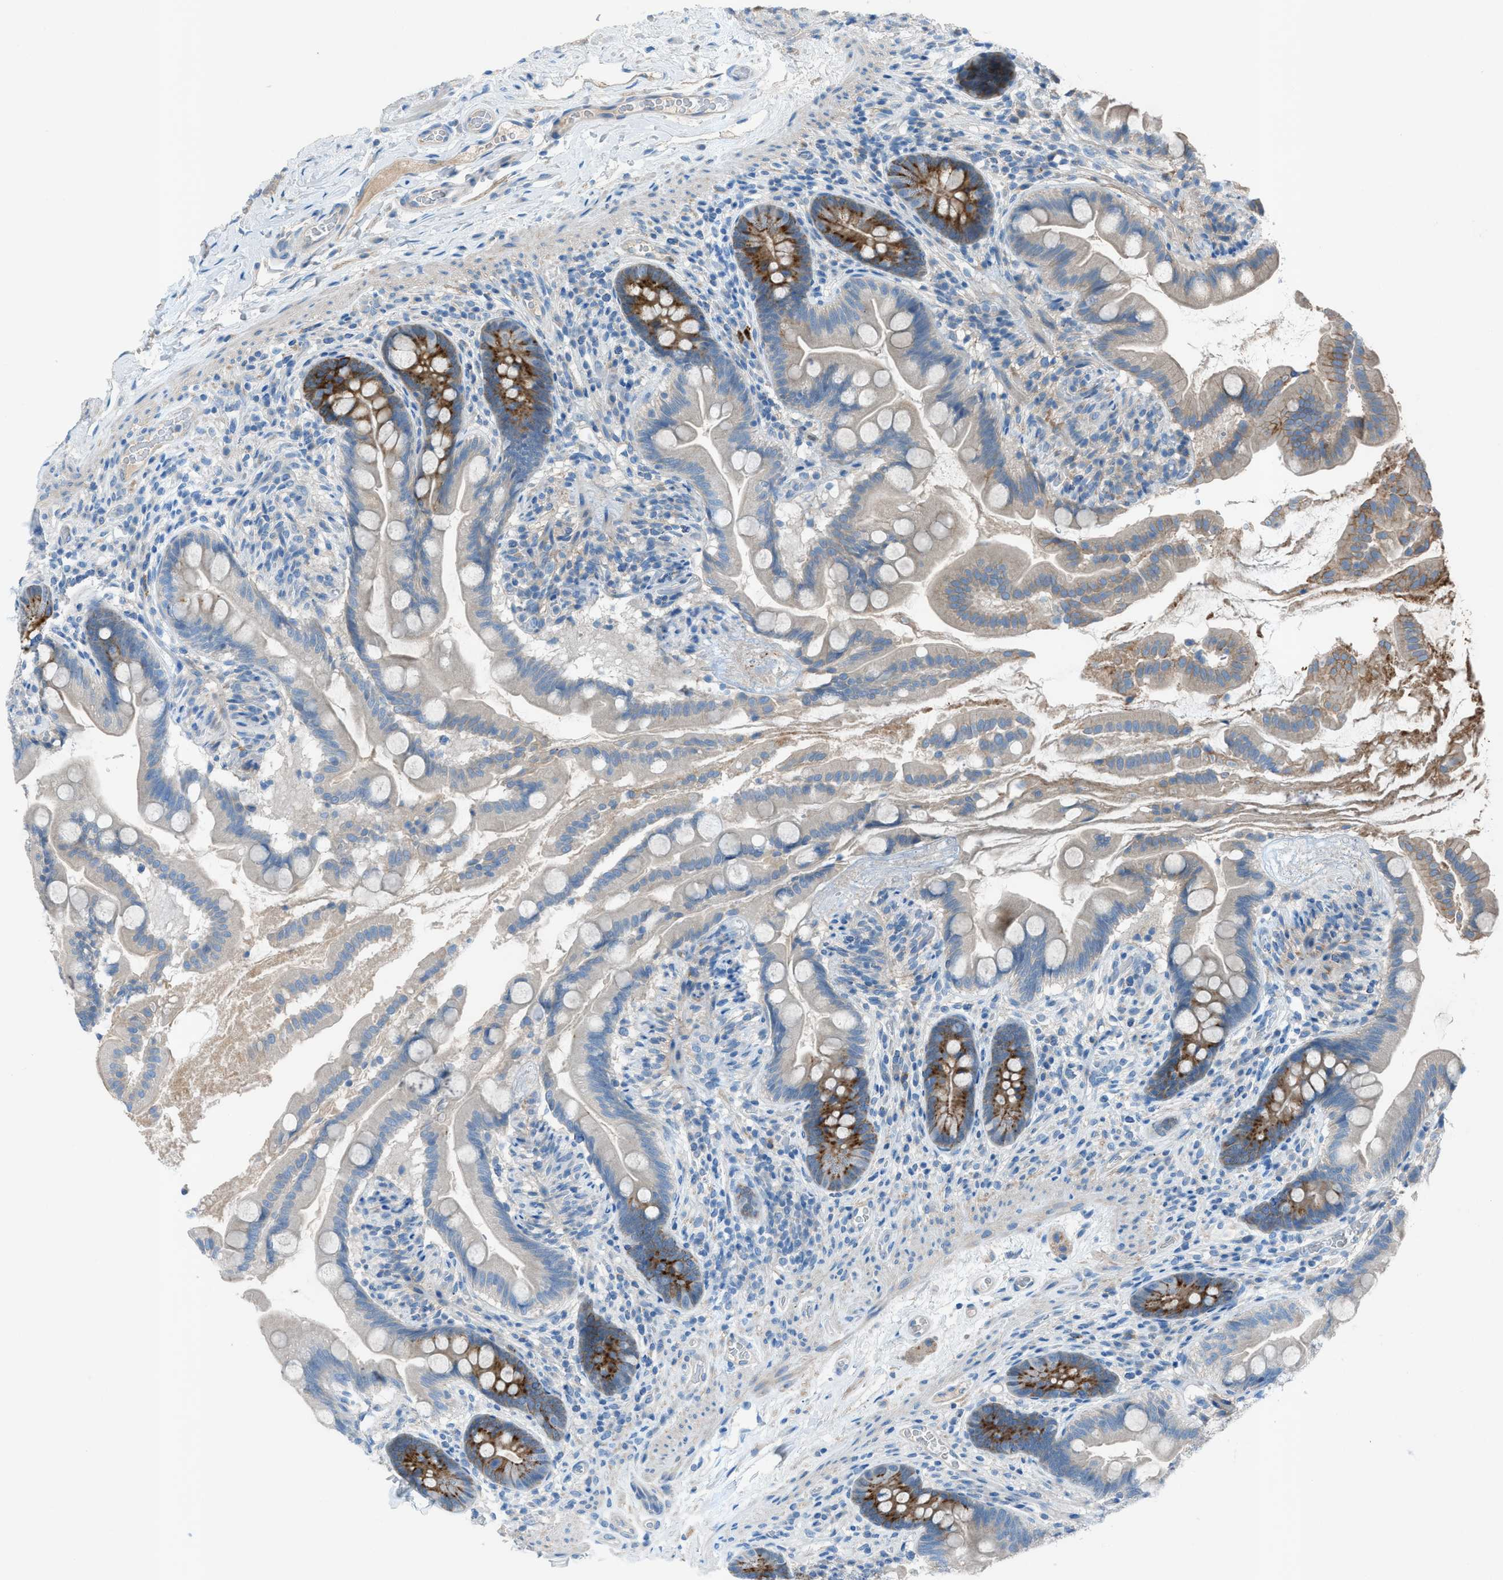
{"staining": {"intensity": "moderate", "quantity": "<25%", "location": "cytoplasmic/membranous"}, "tissue": "small intestine", "cell_type": "Glandular cells", "image_type": "normal", "snomed": [{"axis": "morphology", "description": "Normal tissue, NOS"}, {"axis": "topography", "description": "Small intestine"}], "caption": "IHC image of normal small intestine: small intestine stained using immunohistochemistry (IHC) reveals low levels of moderate protein expression localized specifically in the cytoplasmic/membranous of glandular cells, appearing as a cytoplasmic/membranous brown color.", "gene": "C5AR2", "patient": {"sex": "female", "age": 56}}